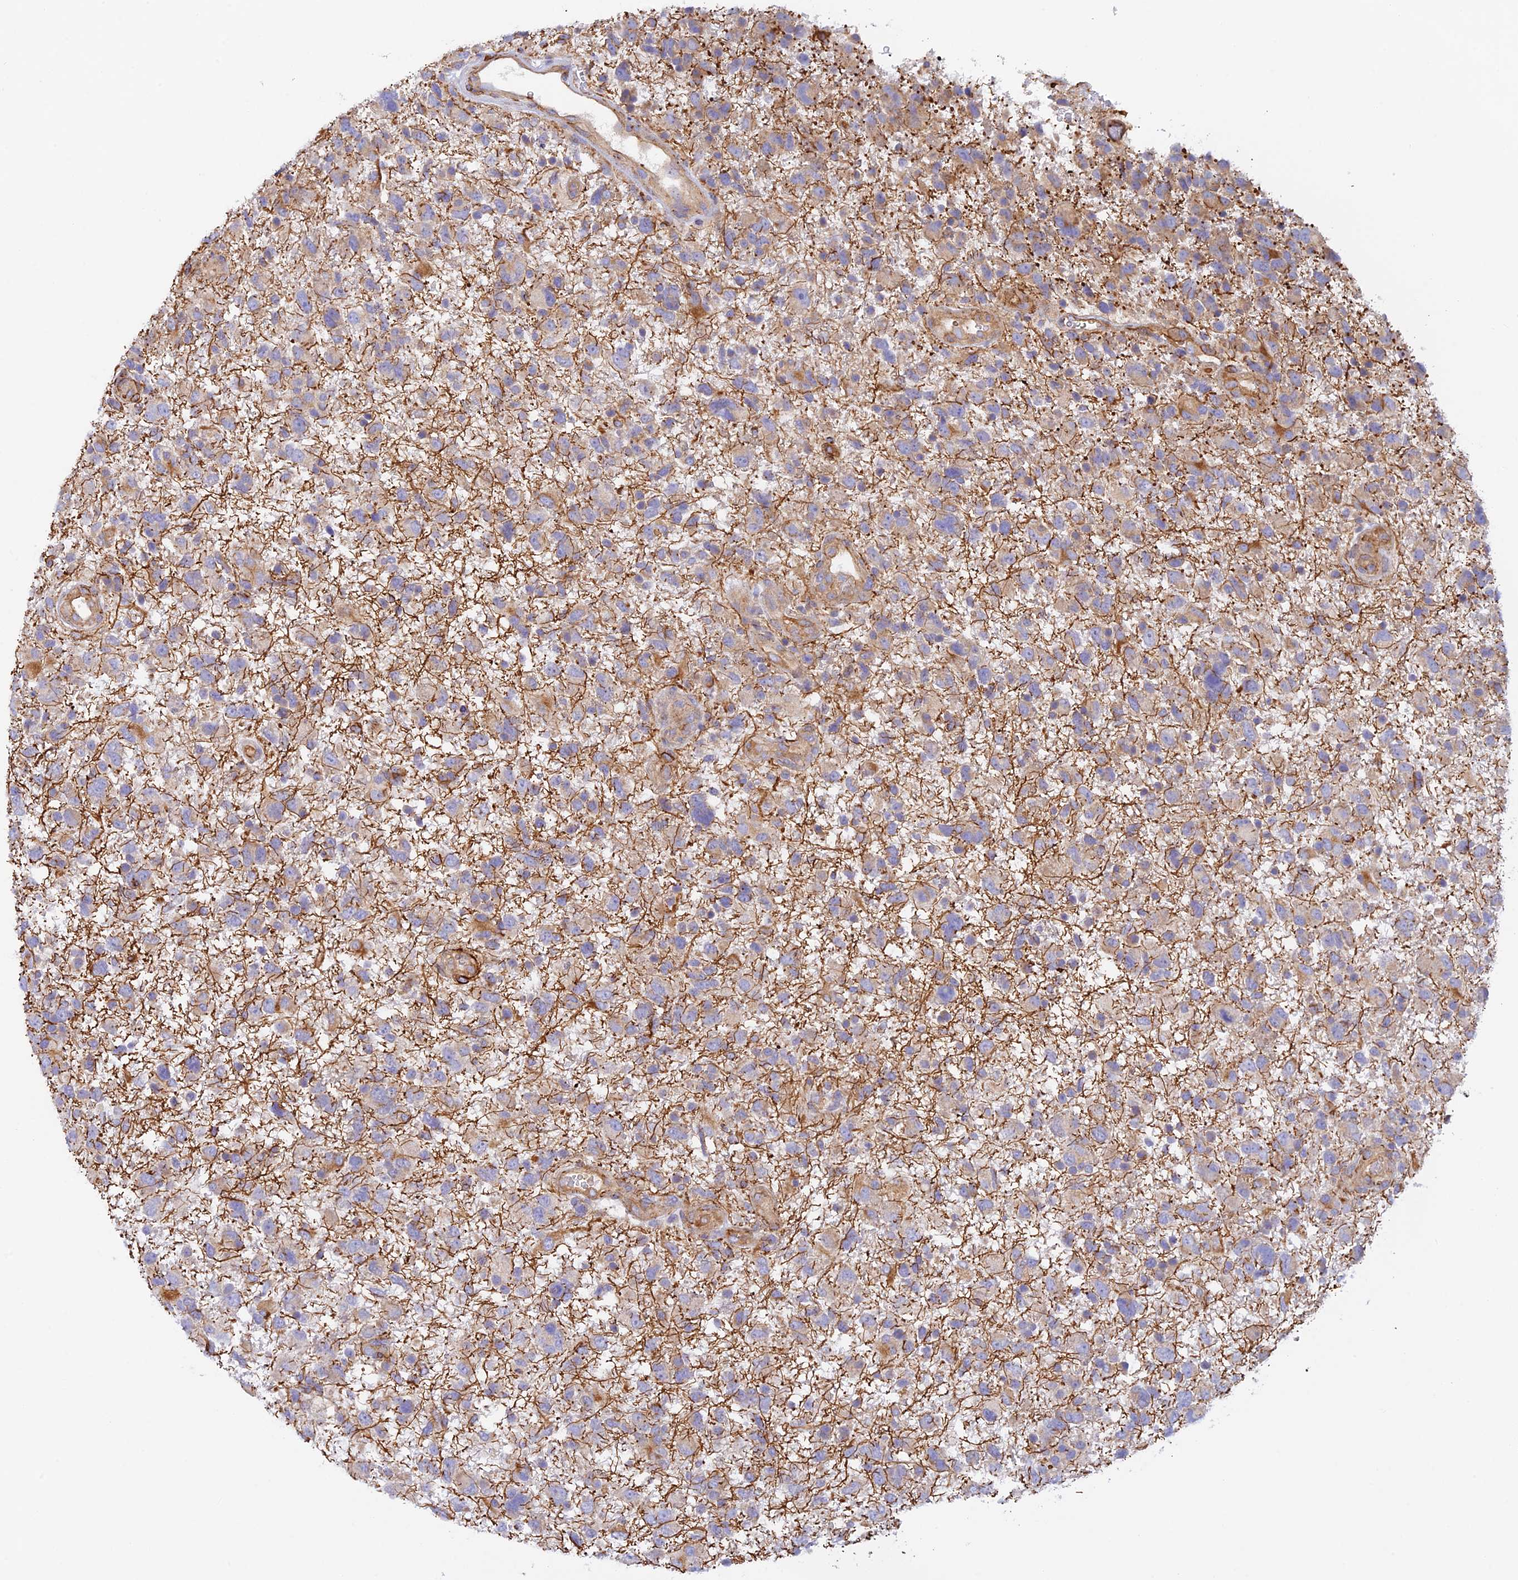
{"staining": {"intensity": "weak", "quantity": "25%-75%", "location": "cytoplasmic/membranous"}, "tissue": "glioma", "cell_type": "Tumor cells", "image_type": "cancer", "snomed": [{"axis": "morphology", "description": "Glioma, malignant, High grade"}, {"axis": "topography", "description": "Brain"}], "caption": "Immunohistochemical staining of glioma reveals low levels of weak cytoplasmic/membranous protein positivity in approximately 25%-75% of tumor cells.", "gene": "MYO9A", "patient": {"sex": "male", "age": 61}}